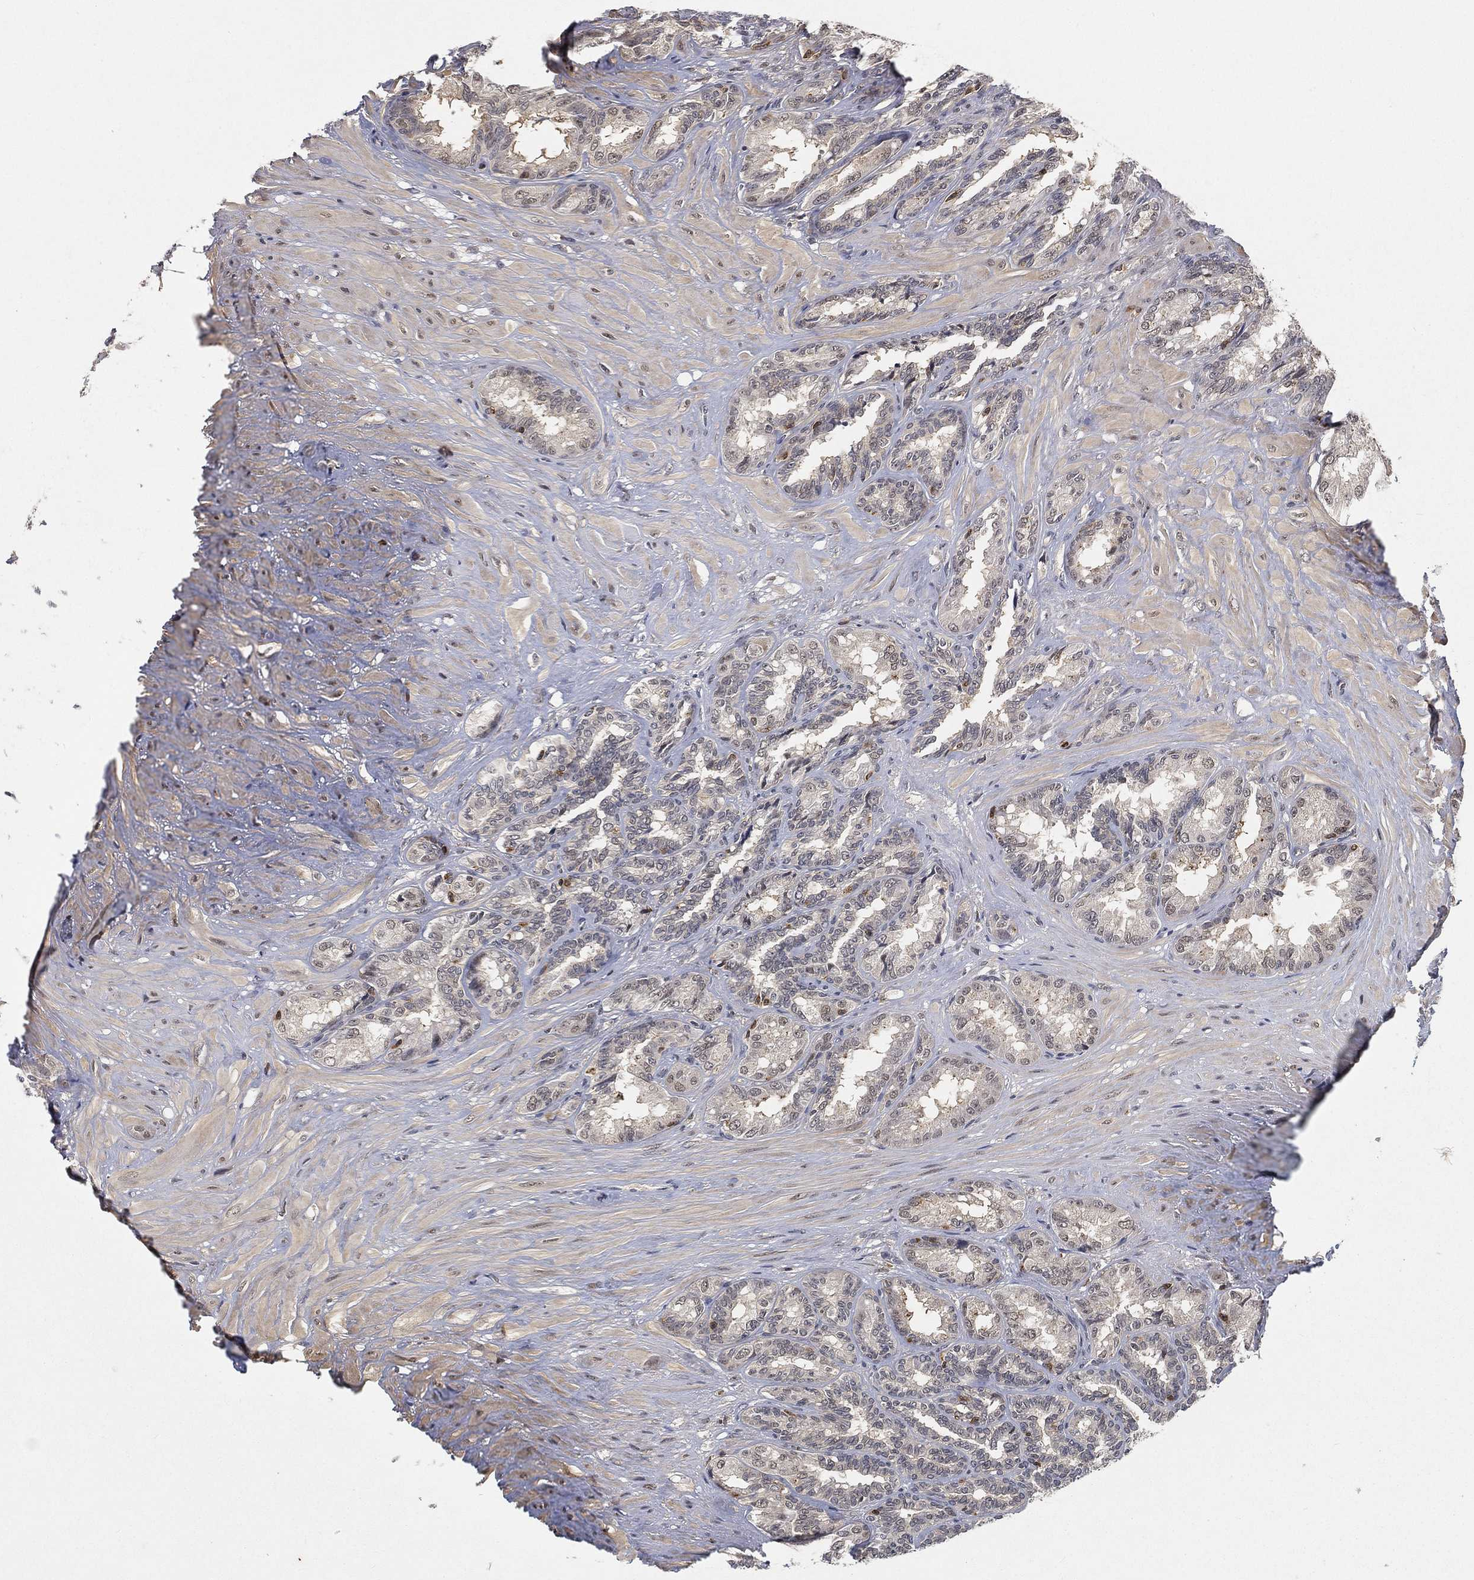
{"staining": {"intensity": "negative", "quantity": "none", "location": "none"}, "tissue": "seminal vesicle", "cell_type": "Glandular cells", "image_type": "normal", "snomed": [{"axis": "morphology", "description": "Normal tissue, NOS"}, {"axis": "topography", "description": "Seminal veicle"}], "caption": "Glandular cells are negative for protein expression in benign human seminal vesicle. (Stains: DAB IHC with hematoxylin counter stain, Microscopy: brightfield microscopy at high magnification).", "gene": "WDR26", "patient": {"sex": "male", "age": 68}}